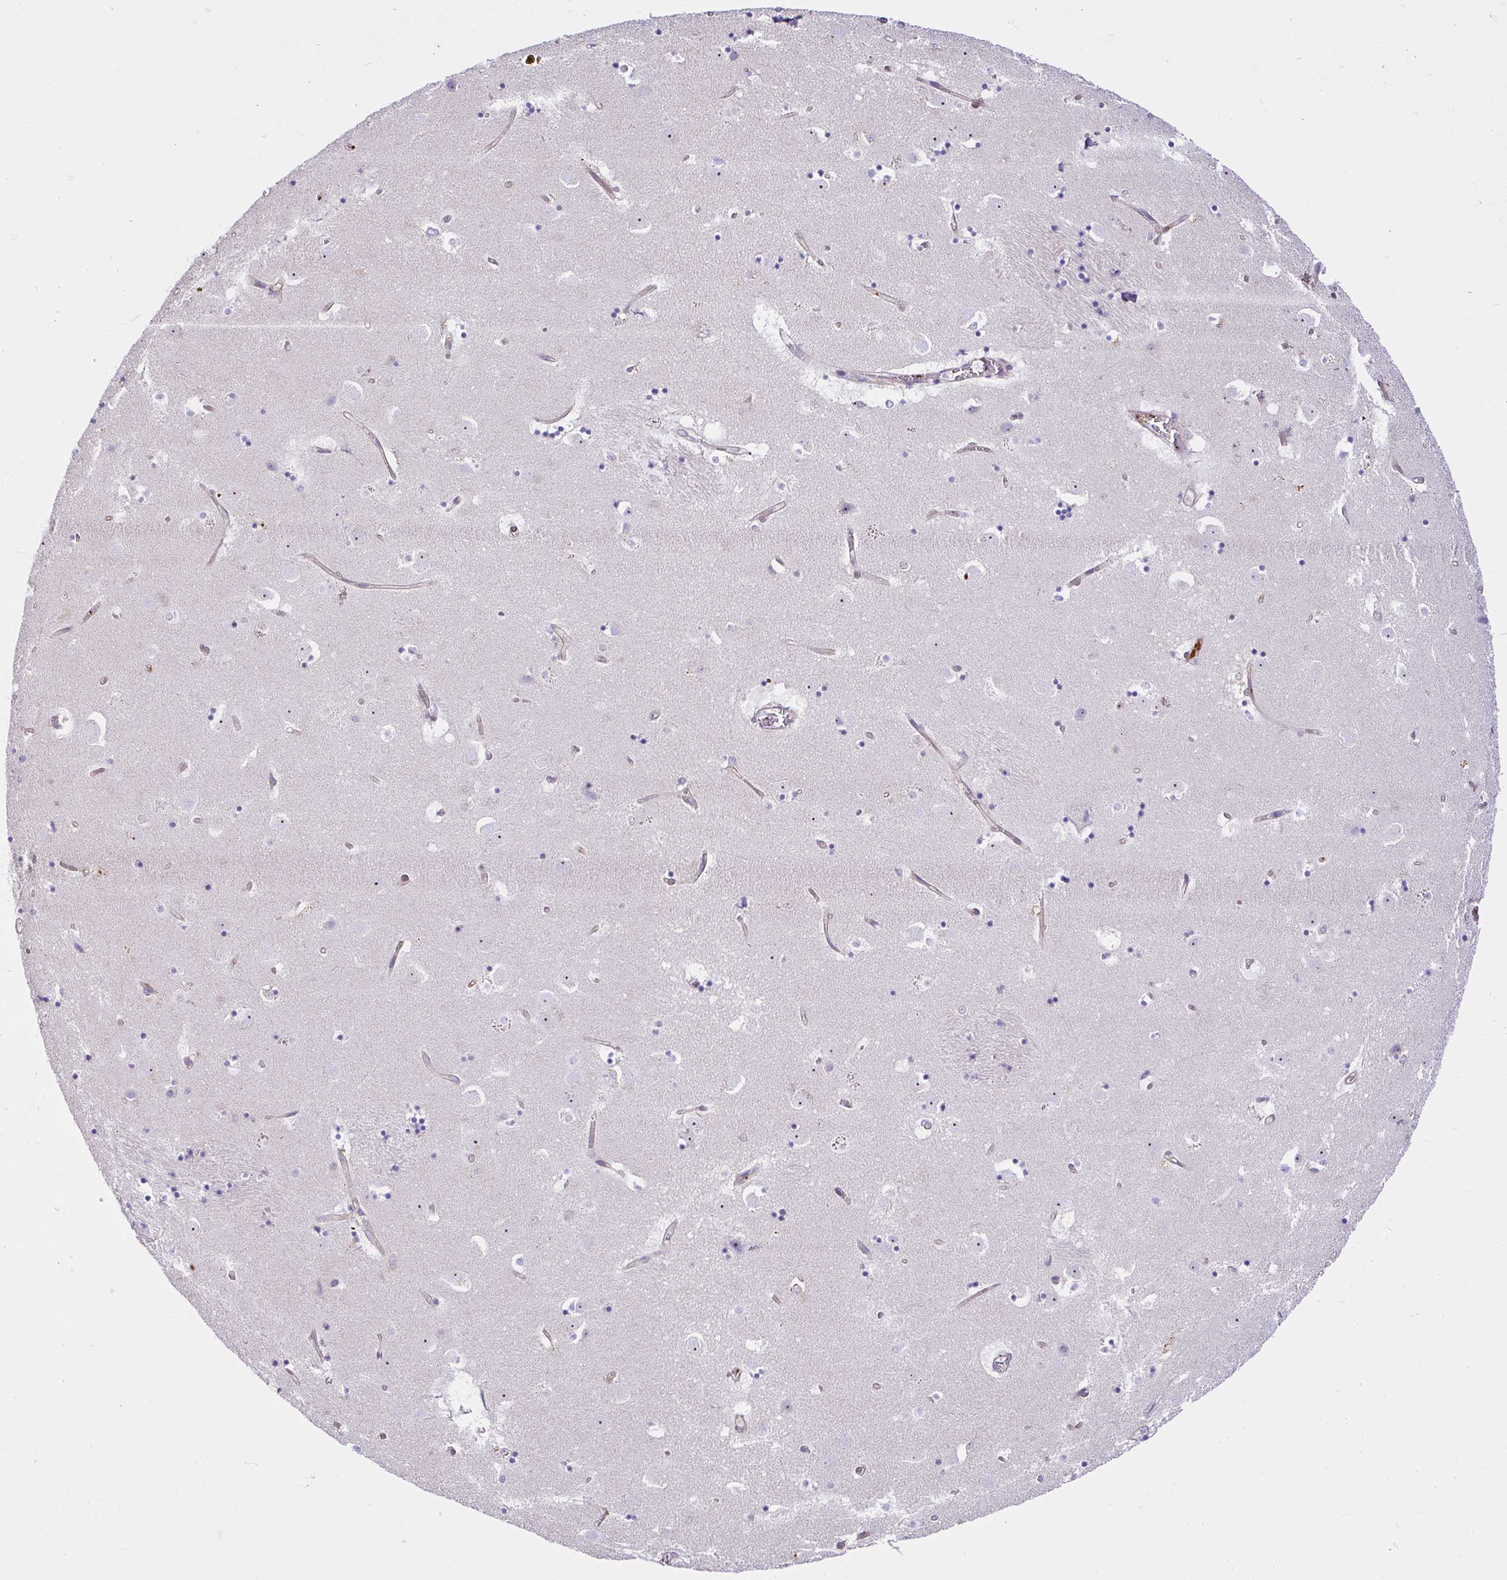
{"staining": {"intensity": "weak", "quantity": "<25%", "location": "nuclear"}, "tissue": "caudate", "cell_type": "Glial cells", "image_type": "normal", "snomed": [{"axis": "morphology", "description": "Normal tissue, NOS"}, {"axis": "topography", "description": "Lateral ventricle wall"}], "caption": "This is an immunohistochemistry micrograph of unremarkable caudate. There is no positivity in glial cells.", "gene": "CCDC142", "patient": {"sex": "male", "age": 58}}